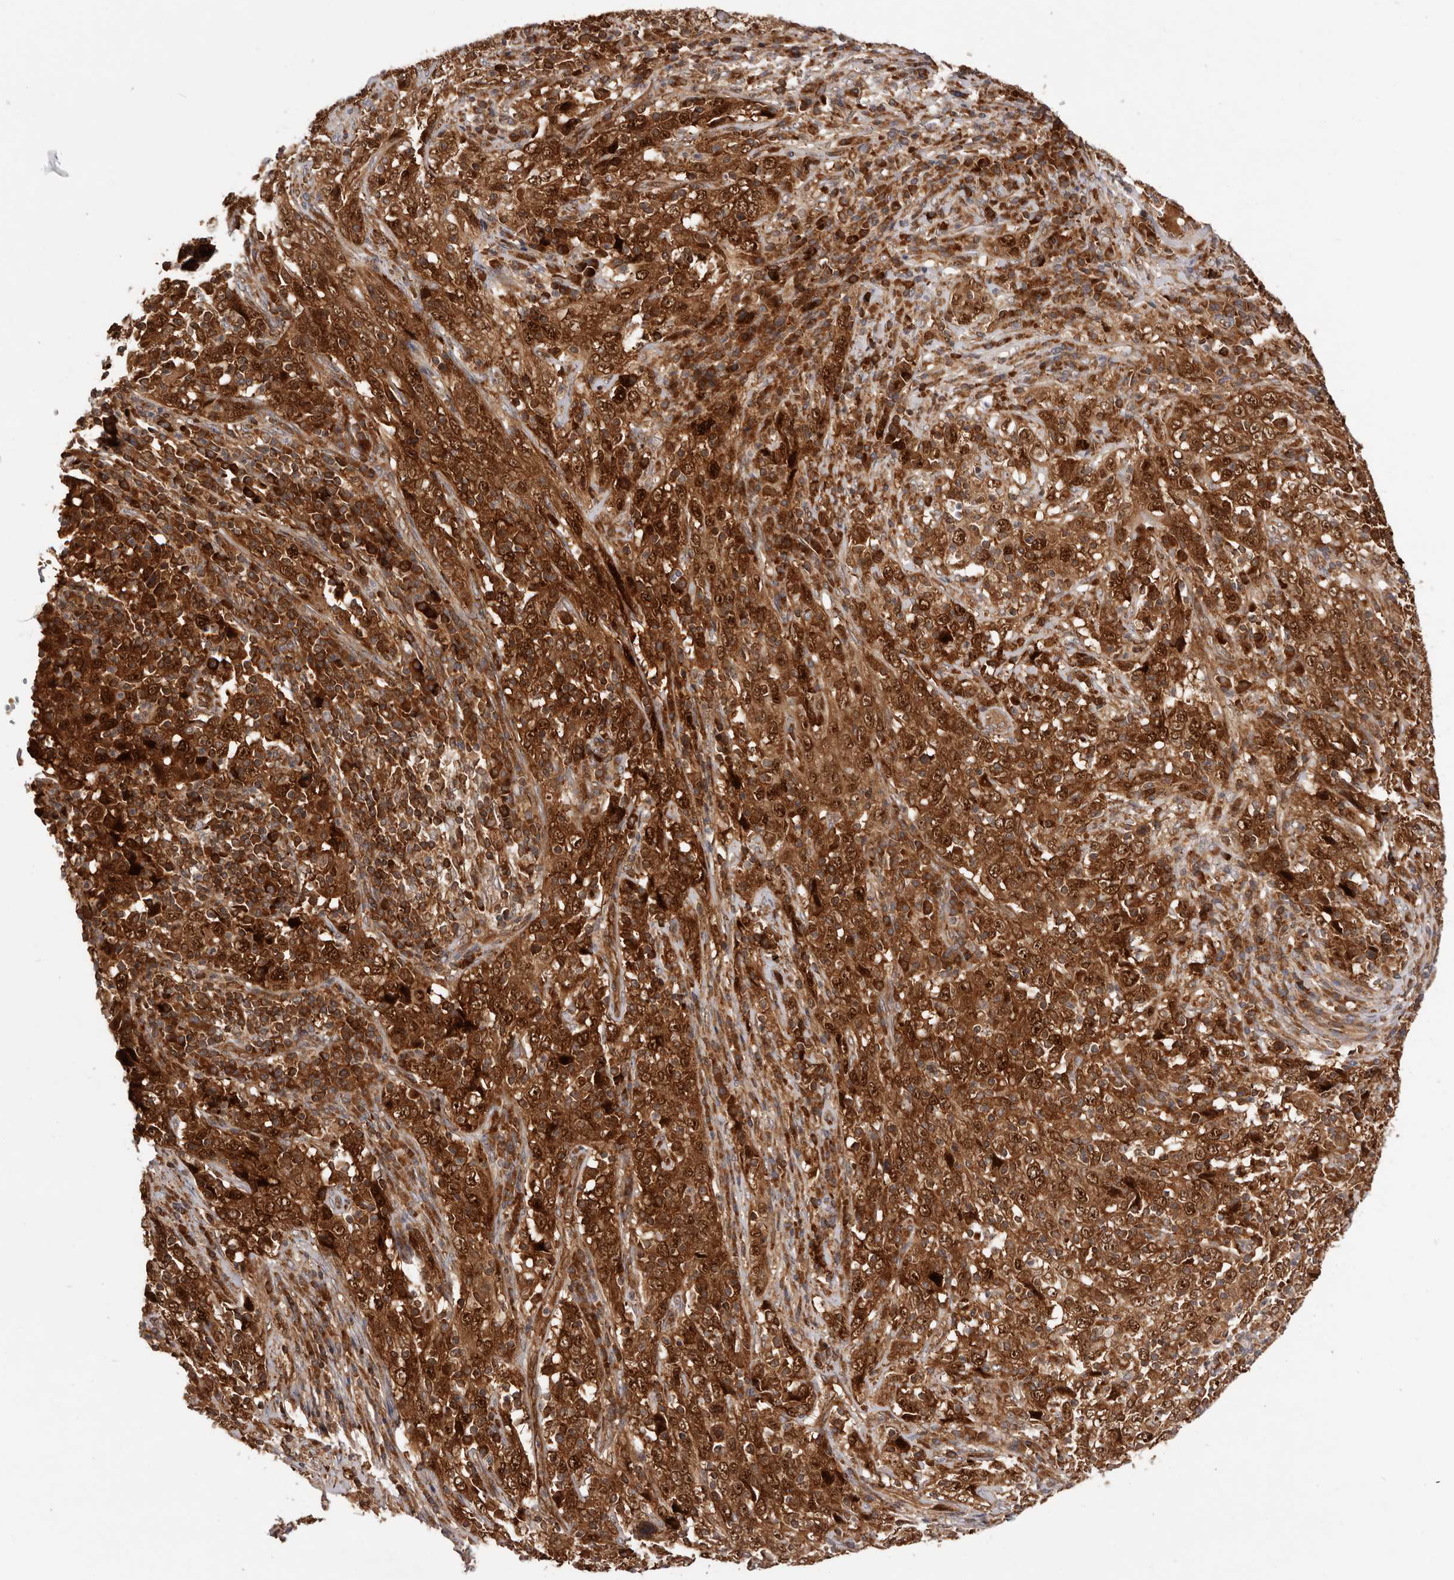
{"staining": {"intensity": "strong", "quantity": ">75%", "location": "cytoplasmic/membranous,nuclear"}, "tissue": "cervical cancer", "cell_type": "Tumor cells", "image_type": "cancer", "snomed": [{"axis": "morphology", "description": "Squamous cell carcinoma, NOS"}, {"axis": "topography", "description": "Cervix"}], "caption": "High-magnification brightfield microscopy of cervical cancer stained with DAB (3,3'-diaminobenzidine) (brown) and counterstained with hematoxylin (blue). tumor cells exhibit strong cytoplasmic/membranous and nuclear expression is seen in approximately>75% of cells.", "gene": "RNF213", "patient": {"sex": "female", "age": 46}}